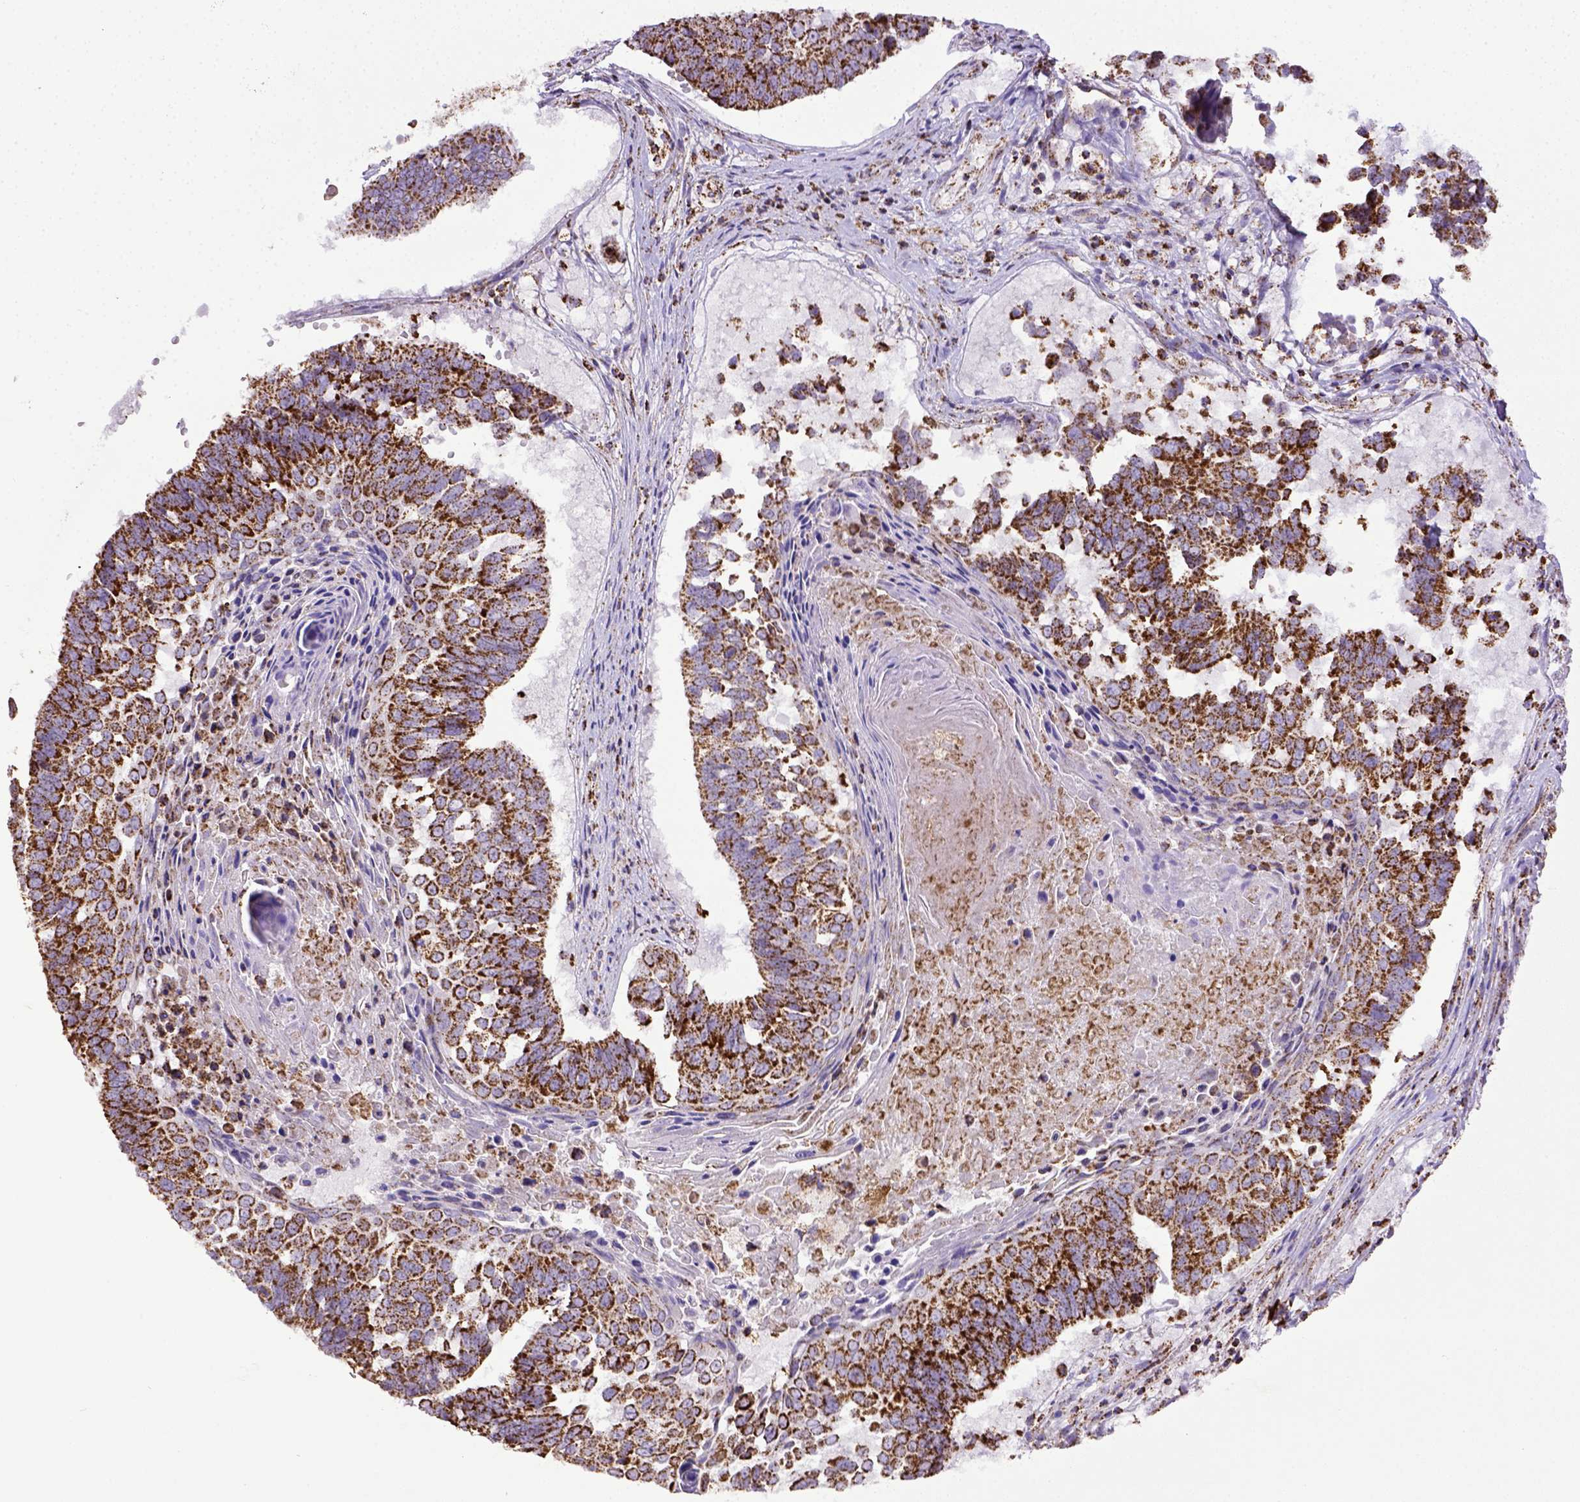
{"staining": {"intensity": "strong", "quantity": ">75%", "location": "cytoplasmic/membranous"}, "tissue": "lung cancer", "cell_type": "Tumor cells", "image_type": "cancer", "snomed": [{"axis": "morphology", "description": "Squamous cell carcinoma, NOS"}, {"axis": "topography", "description": "Lung"}], "caption": "Tumor cells exhibit high levels of strong cytoplasmic/membranous staining in approximately >75% of cells in lung cancer.", "gene": "MT-CO1", "patient": {"sex": "male", "age": 73}}